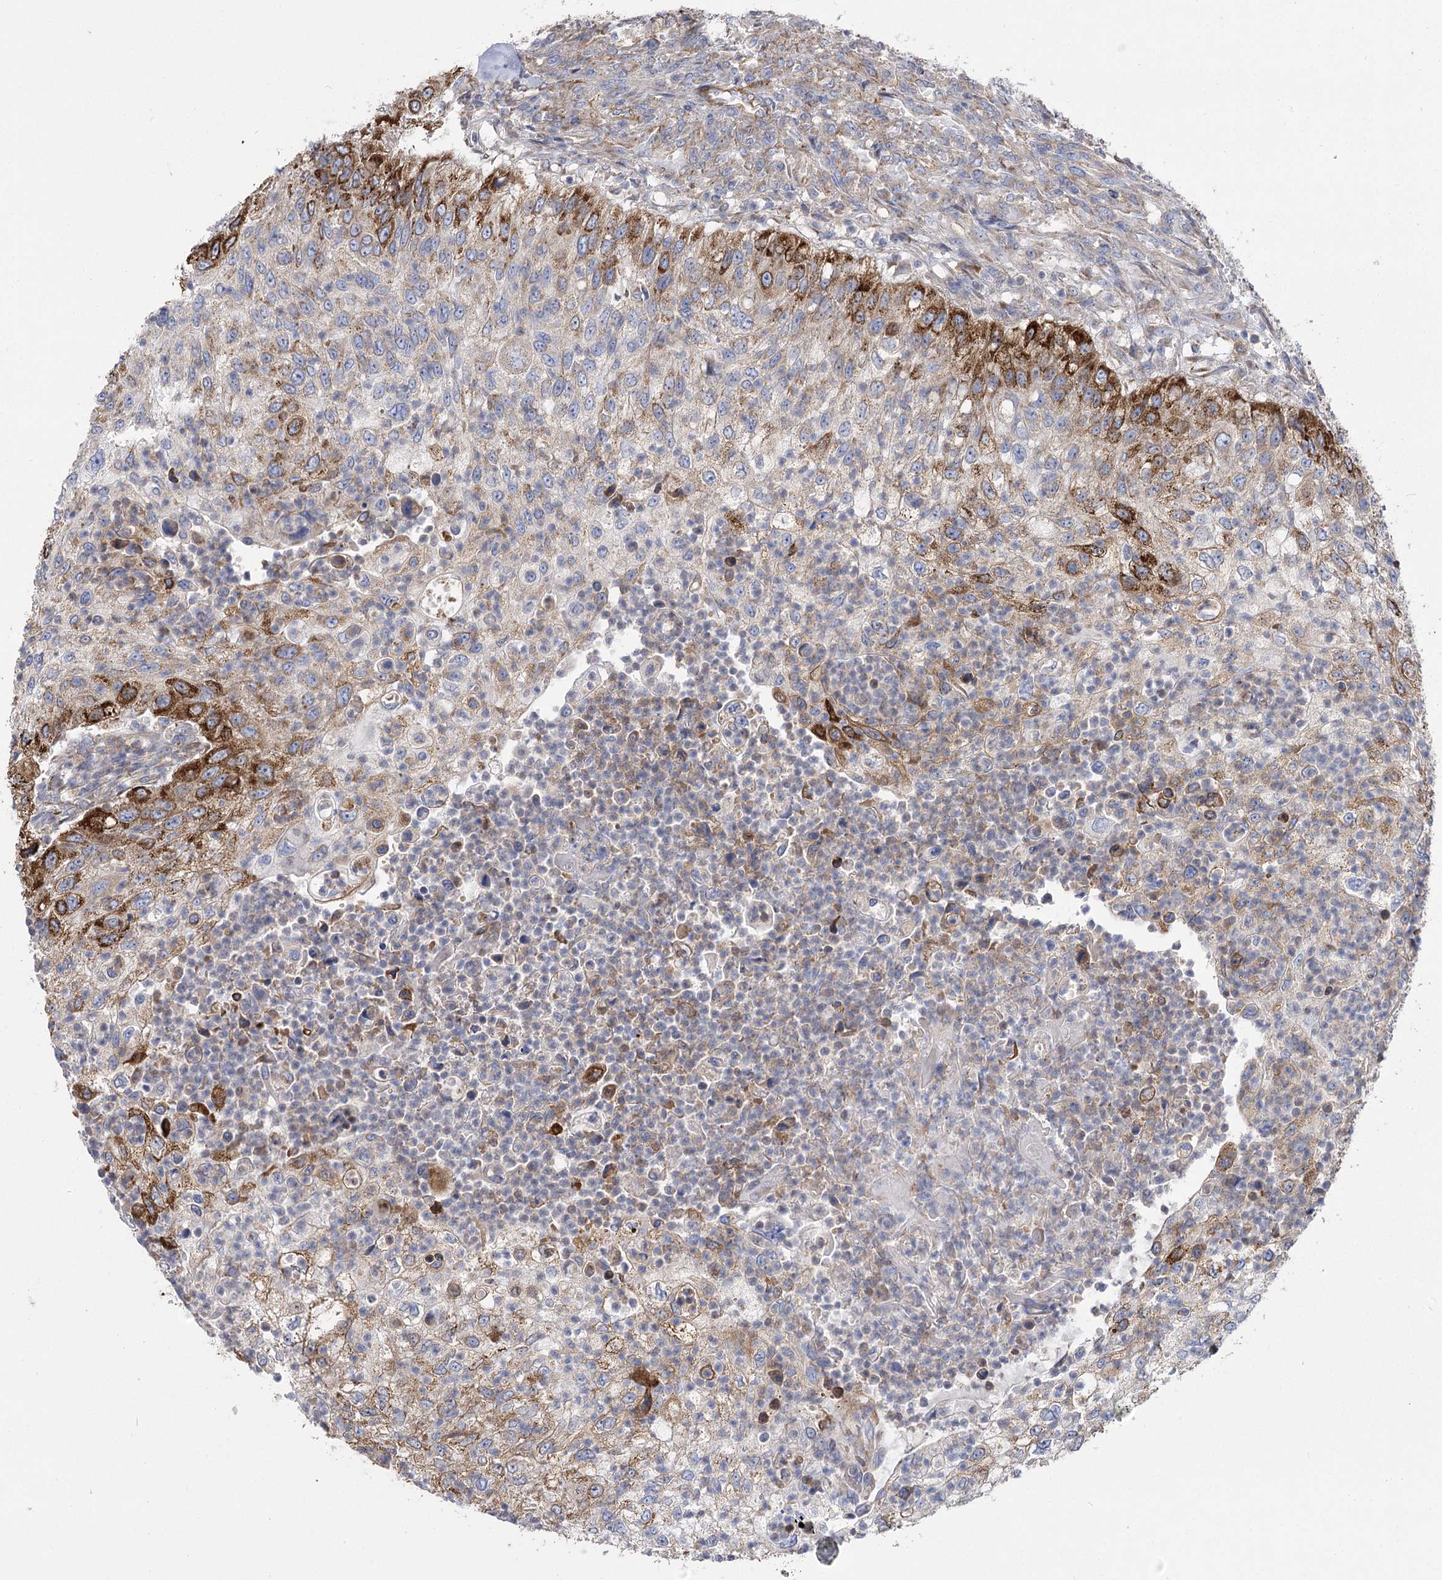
{"staining": {"intensity": "strong", "quantity": "<25%", "location": "cytoplasmic/membranous"}, "tissue": "urothelial cancer", "cell_type": "Tumor cells", "image_type": "cancer", "snomed": [{"axis": "morphology", "description": "Urothelial carcinoma, High grade"}, {"axis": "topography", "description": "Urinary bladder"}], "caption": "Immunohistochemistry (IHC) of human urothelial carcinoma (high-grade) reveals medium levels of strong cytoplasmic/membranous staining in approximately <25% of tumor cells. (brown staining indicates protein expression, while blue staining denotes nuclei).", "gene": "RMDN2", "patient": {"sex": "female", "age": 60}}